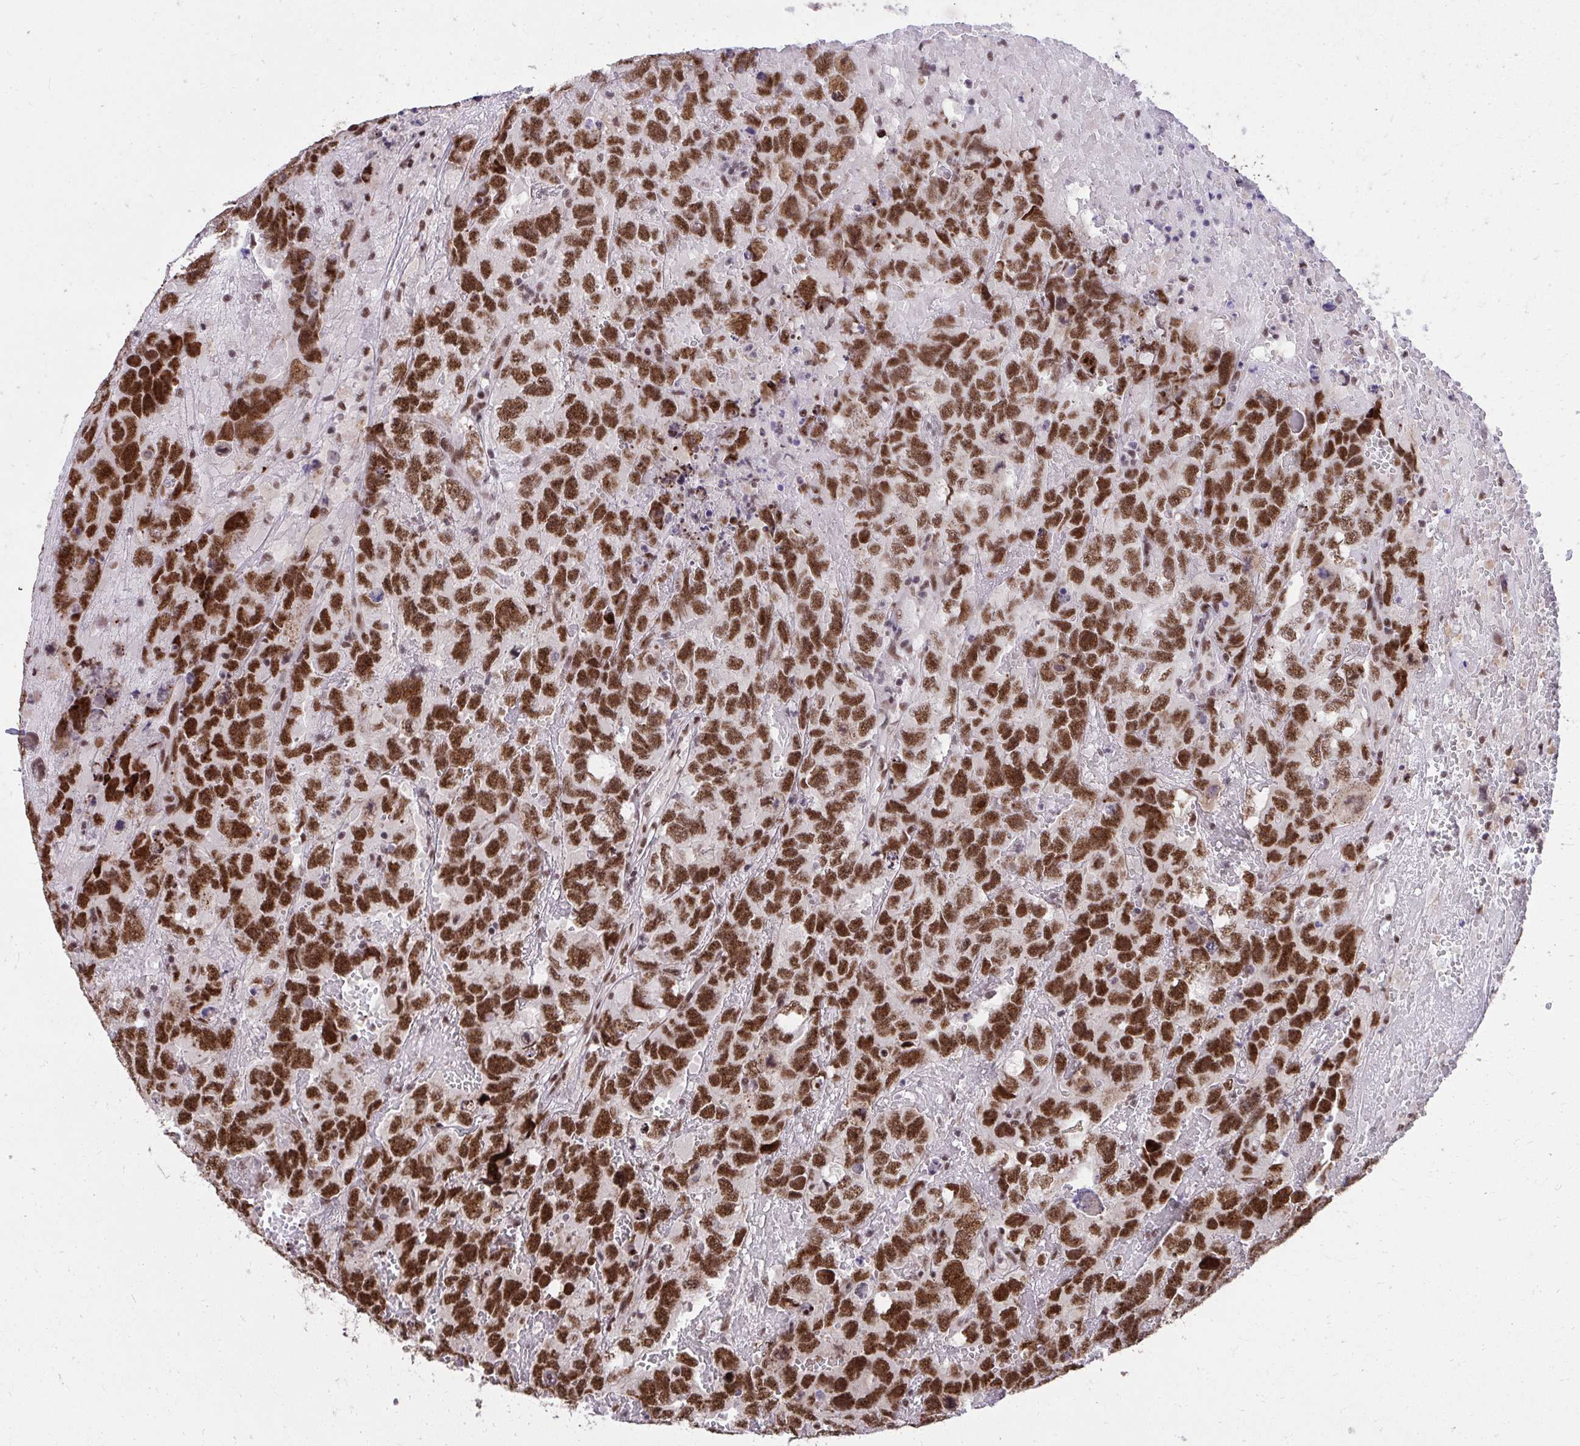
{"staining": {"intensity": "strong", "quantity": ">75%", "location": "nuclear"}, "tissue": "testis cancer", "cell_type": "Tumor cells", "image_type": "cancer", "snomed": [{"axis": "morphology", "description": "Carcinoma, Embryonal, NOS"}, {"axis": "topography", "description": "Testis"}], "caption": "DAB (3,3'-diaminobenzidine) immunohistochemical staining of human testis cancer (embryonal carcinoma) exhibits strong nuclear protein staining in approximately >75% of tumor cells. (DAB IHC with brightfield microscopy, high magnification).", "gene": "SYNE4", "patient": {"sex": "male", "age": 45}}